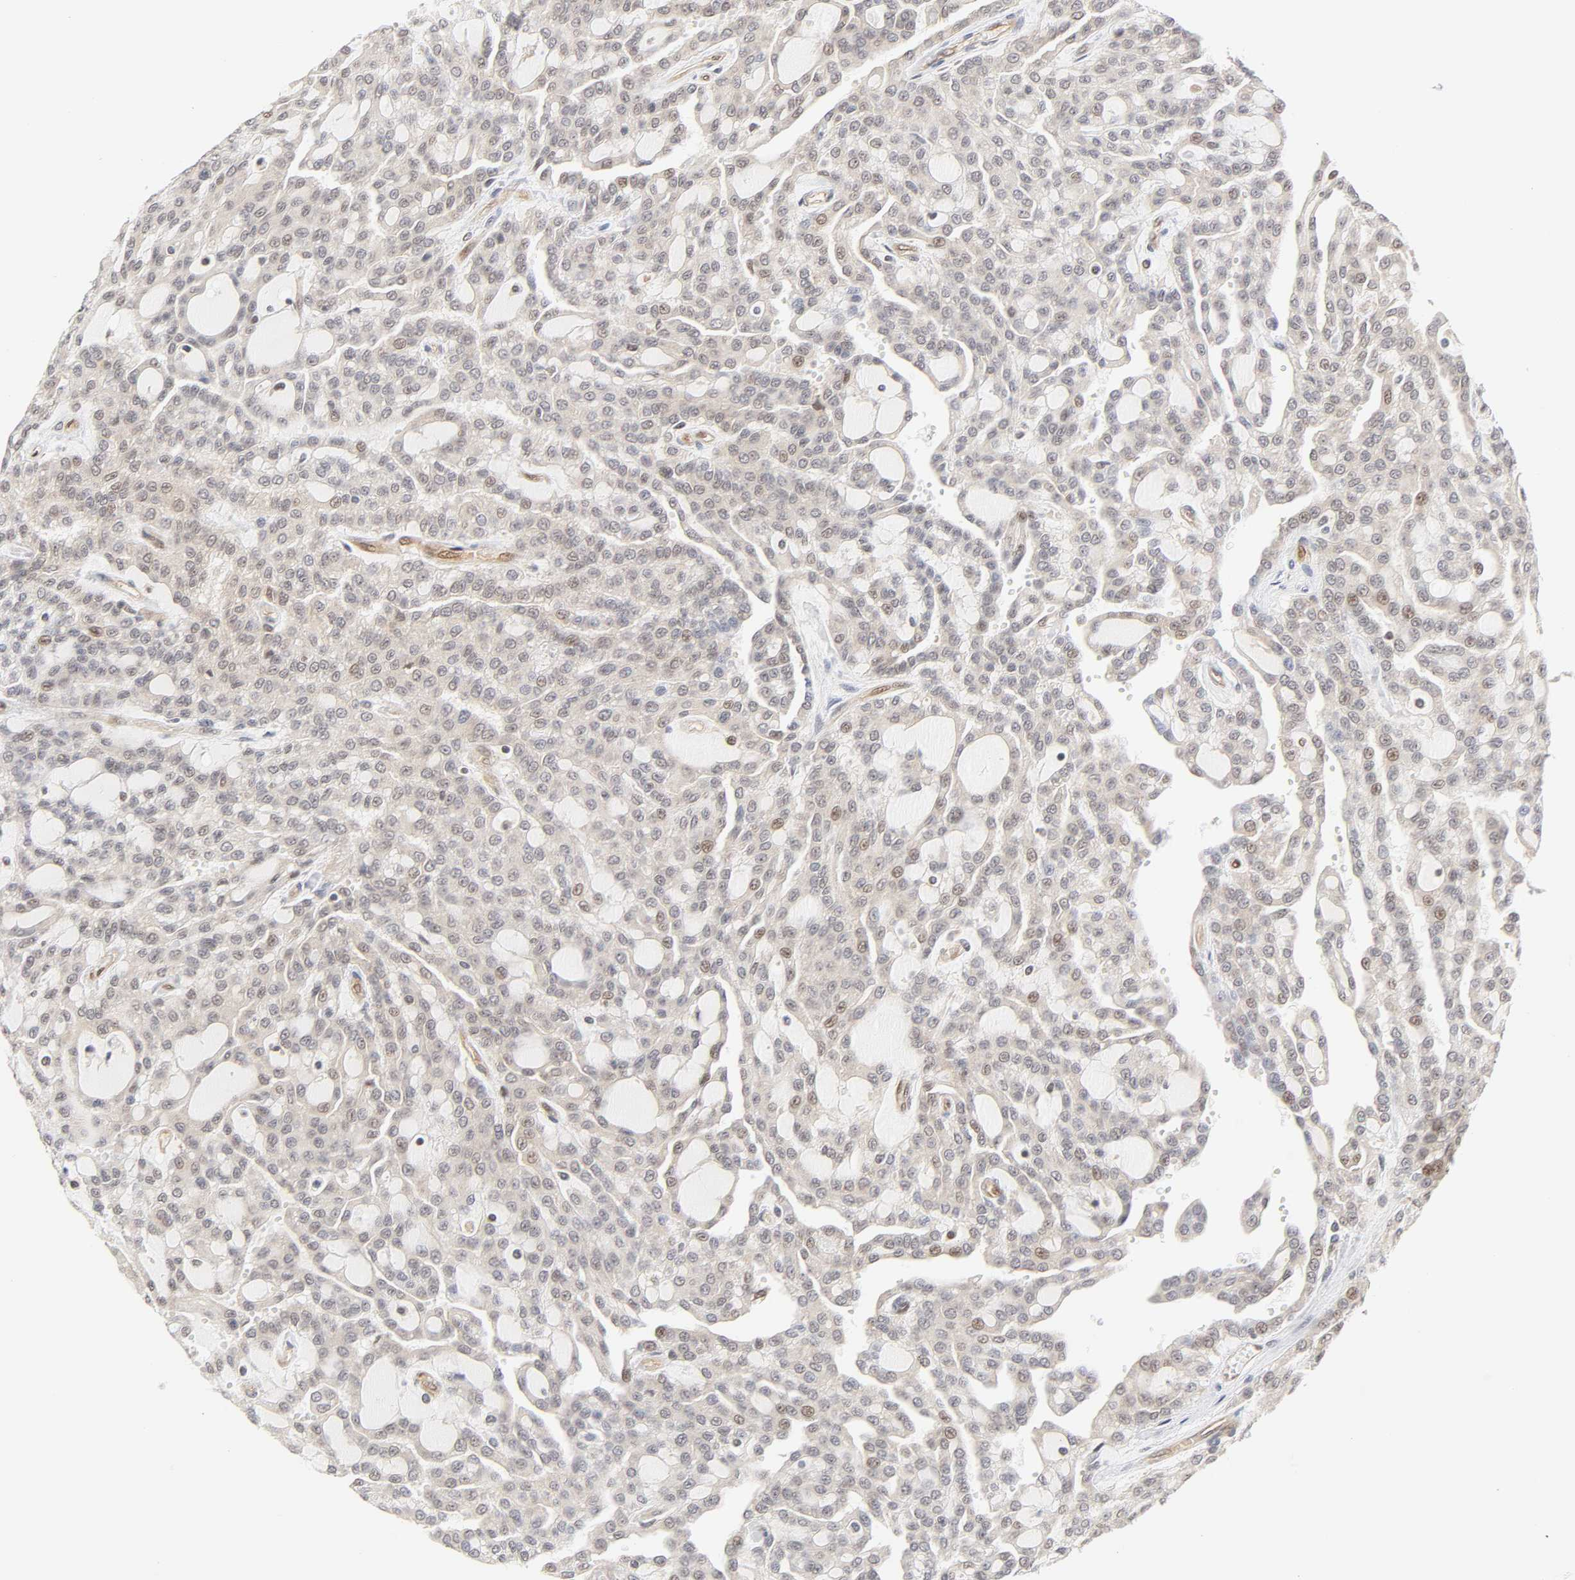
{"staining": {"intensity": "weak", "quantity": "<25%", "location": "cytoplasmic/membranous,nuclear"}, "tissue": "renal cancer", "cell_type": "Tumor cells", "image_type": "cancer", "snomed": [{"axis": "morphology", "description": "Adenocarcinoma, NOS"}, {"axis": "topography", "description": "Kidney"}], "caption": "Immunohistochemical staining of human renal adenocarcinoma displays no significant staining in tumor cells.", "gene": "CDC37", "patient": {"sex": "male", "age": 63}}